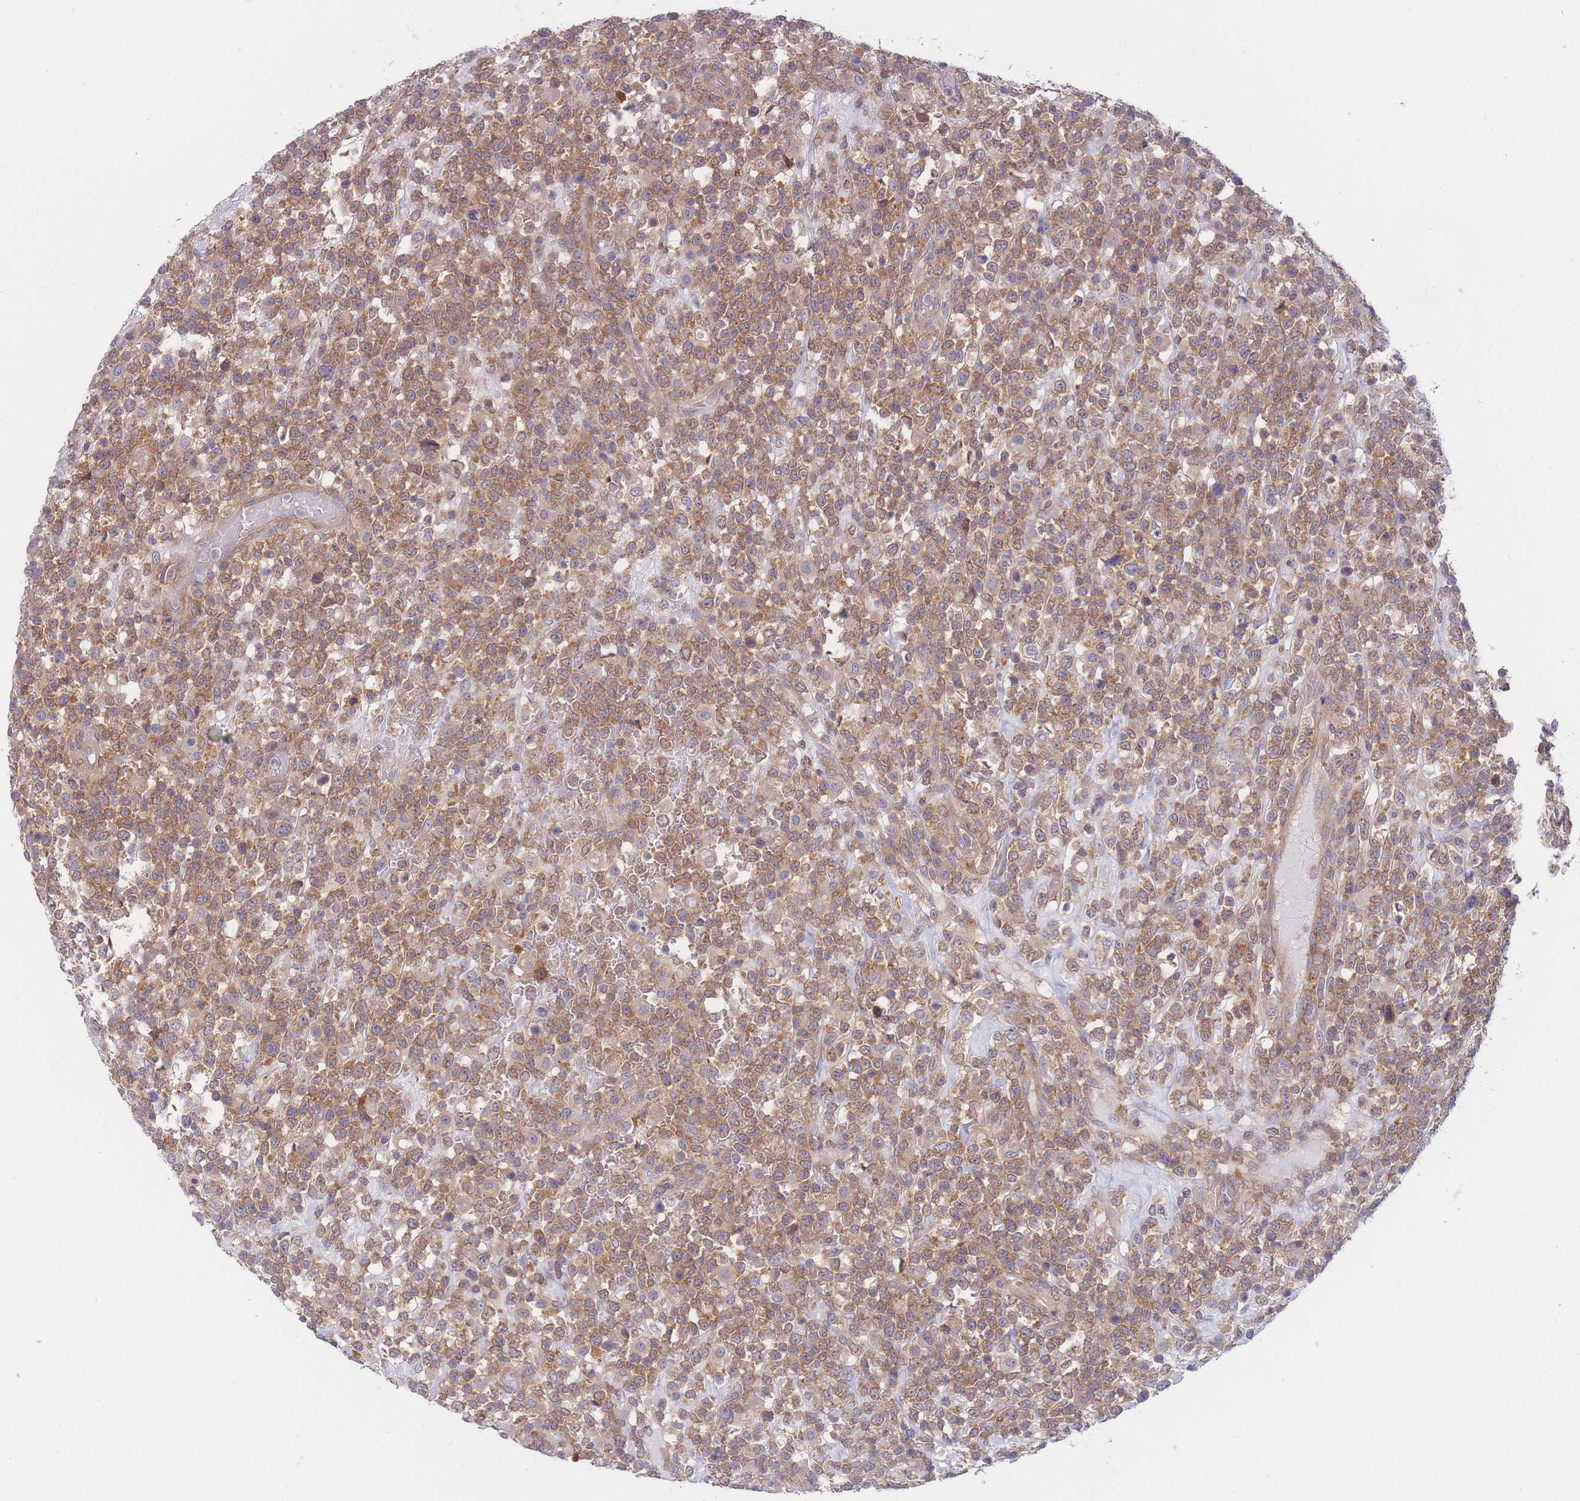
{"staining": {"intensity": "moderate", "quantity": ">75%", "location": "cytoplasmic/membranous"}, "tissue": "lymphoma", "cell_type": "Tumor cells", "image_type": "cancer", "snomed": [{"axis": "morphology", "description": "Malignant lymphoma, non-Hodgkin's type, High grade"}, {"axis": "topography", "description": "Colon"}], "caption": "Moderate cytoplasmic/membranous expression for a protein is present in about >75% of tumor cells of malignant lymphoma, non-Hodgkin's type (high-grade) using immunohistochemistry (IHC).", "gene": "PFDN6", "patient": {"sex": "female", "age": 53}}